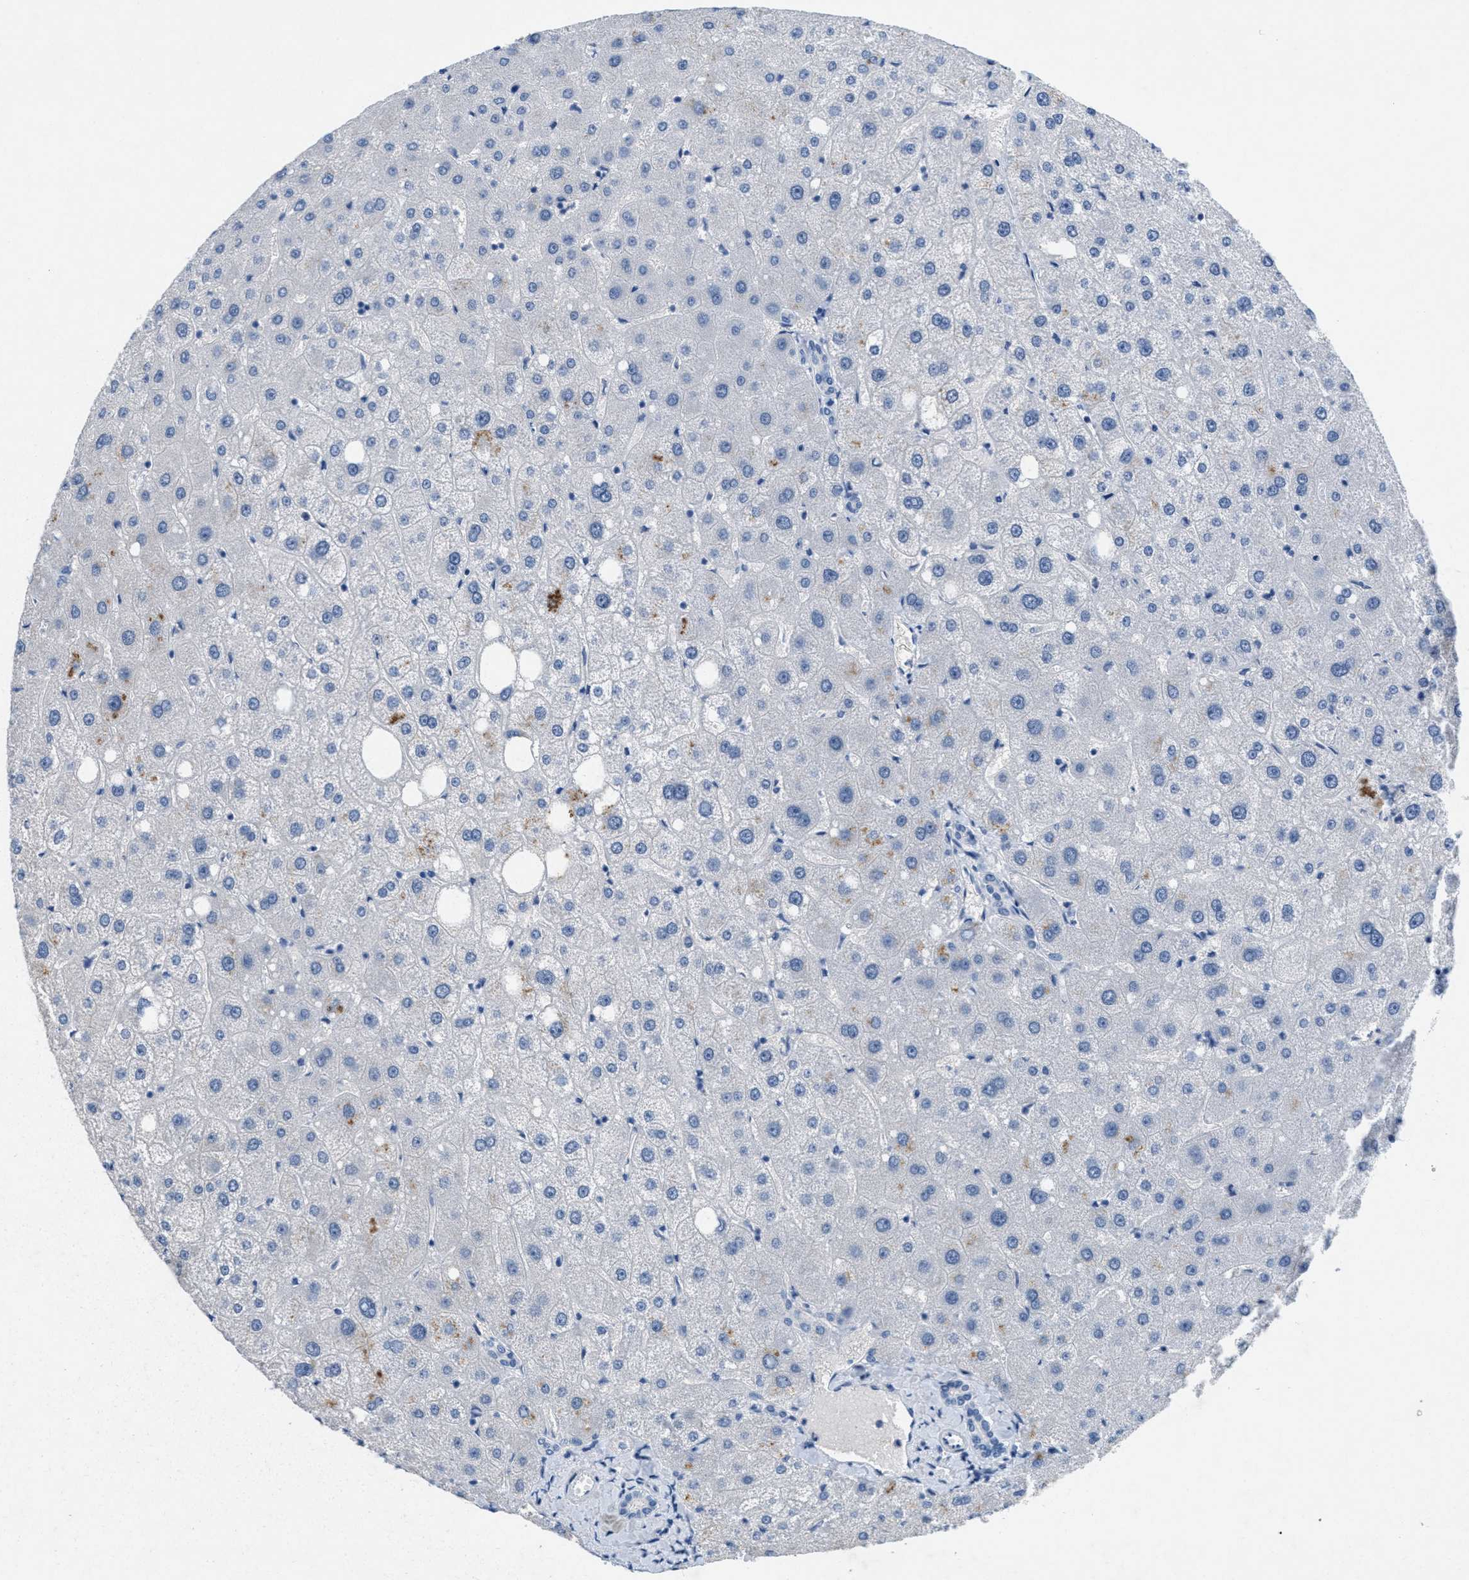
{"staining": {"intensity": "moderate", "quantity": "<25%", "location": "cytoplasmic/membranous"}, "tissue": "liver", "cell_type": "Cholangiocytes", "image_type": "normal", "snomed": [{"axis": "morphology", "description": "Normal tissue, NOS"}, {"axis": "topography", "description": "Liver"}], "caption": "Human liver stained for a protein (brown) shows moderate cytoplasmic/membranous positive staining in approximately <25% of cholangiocytes.", "gene": "GPM6A", "patient": {"sex": "male", "age": 73}}